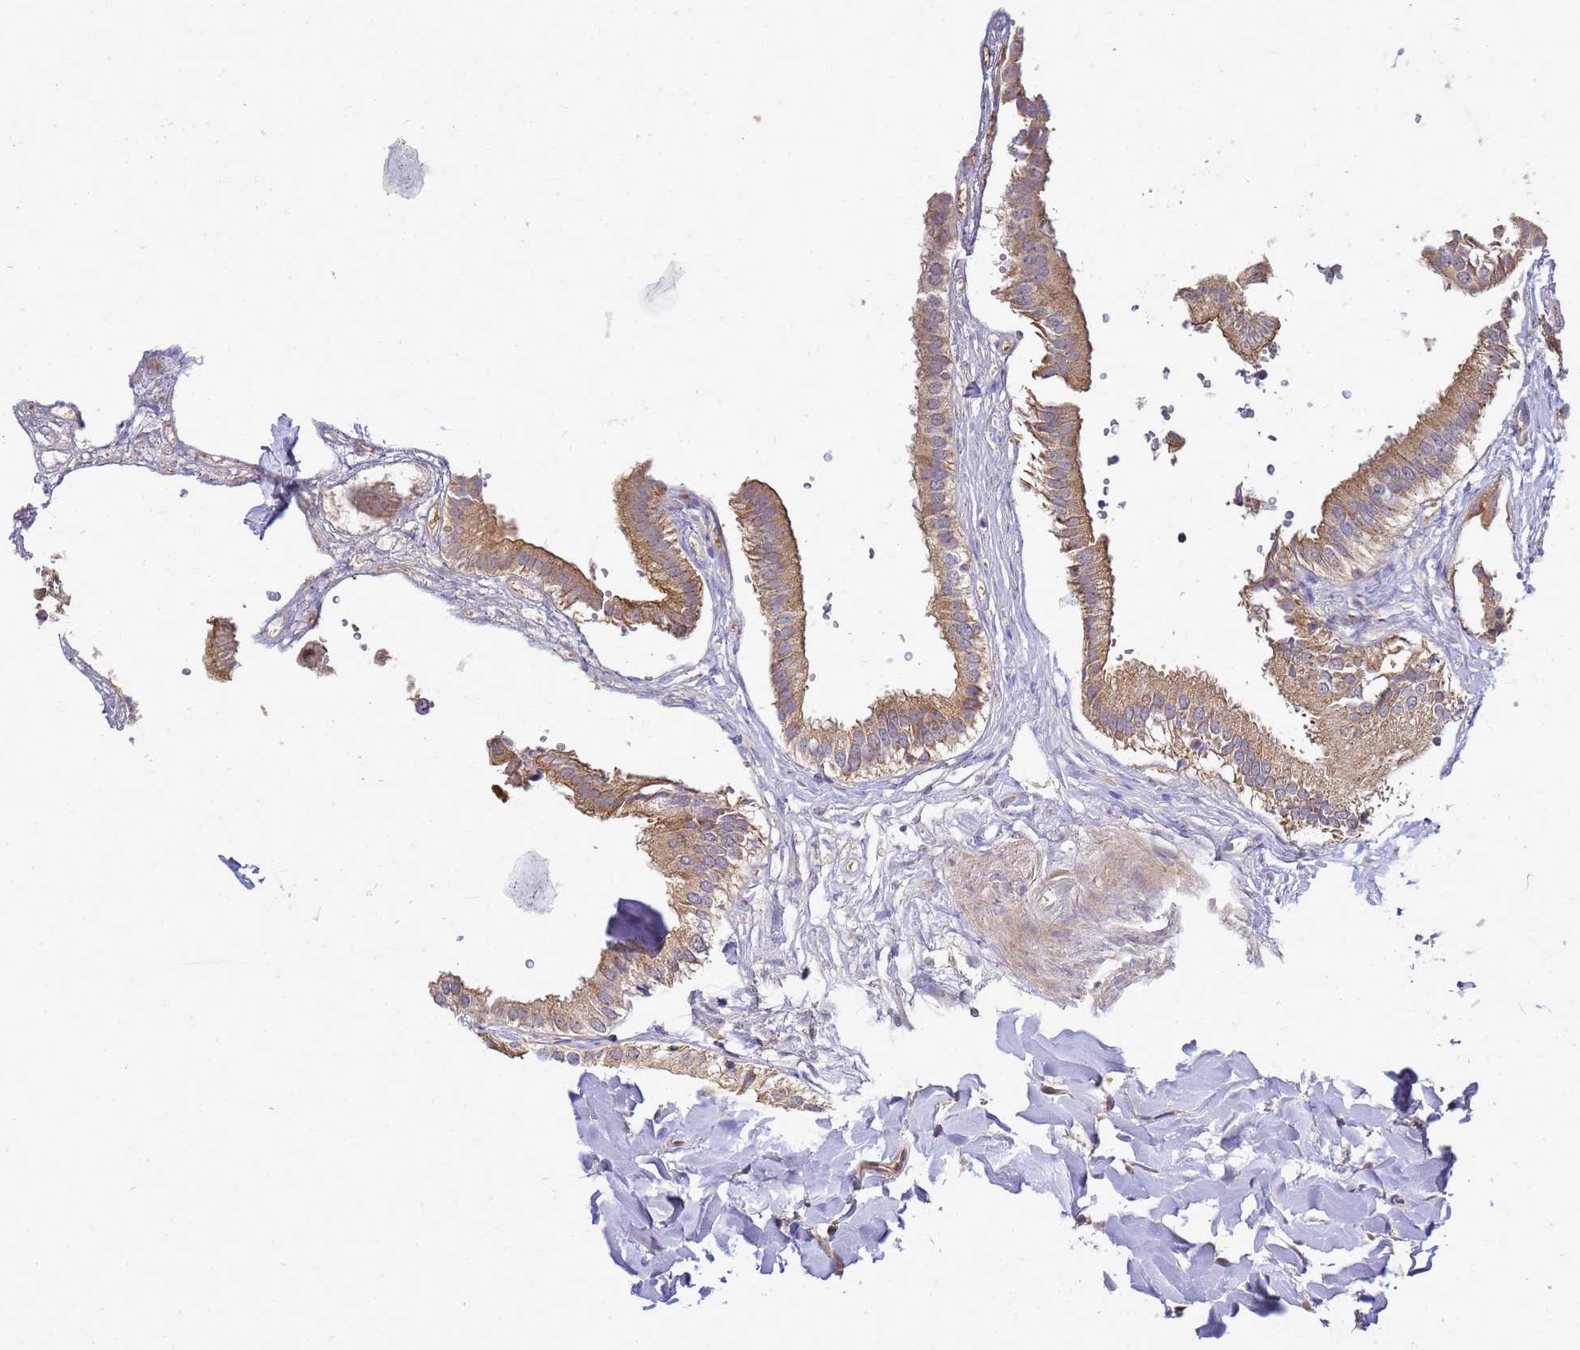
{"staining": {"intensity": "moderate", "quantity": ">75%", "location": "cytoplasmic/membranous"}, "tissue": "gallbladder", "cell_type": "Glandular cells", "image_type": "normal", "snomed": [{"axis": "morphology", "description": "Normal tissue, NOS"}, {"axis": "topography", "description": "Gallbladder"}], "caption": "High-power microscopy captured an IHC image of benign gallbladder, revealing moderate cytoplasmic/membranous expression in approximately >75% of glandular cells.", "gene": "TMEM74B", "patient": {"sex": "female", "age": 61}}